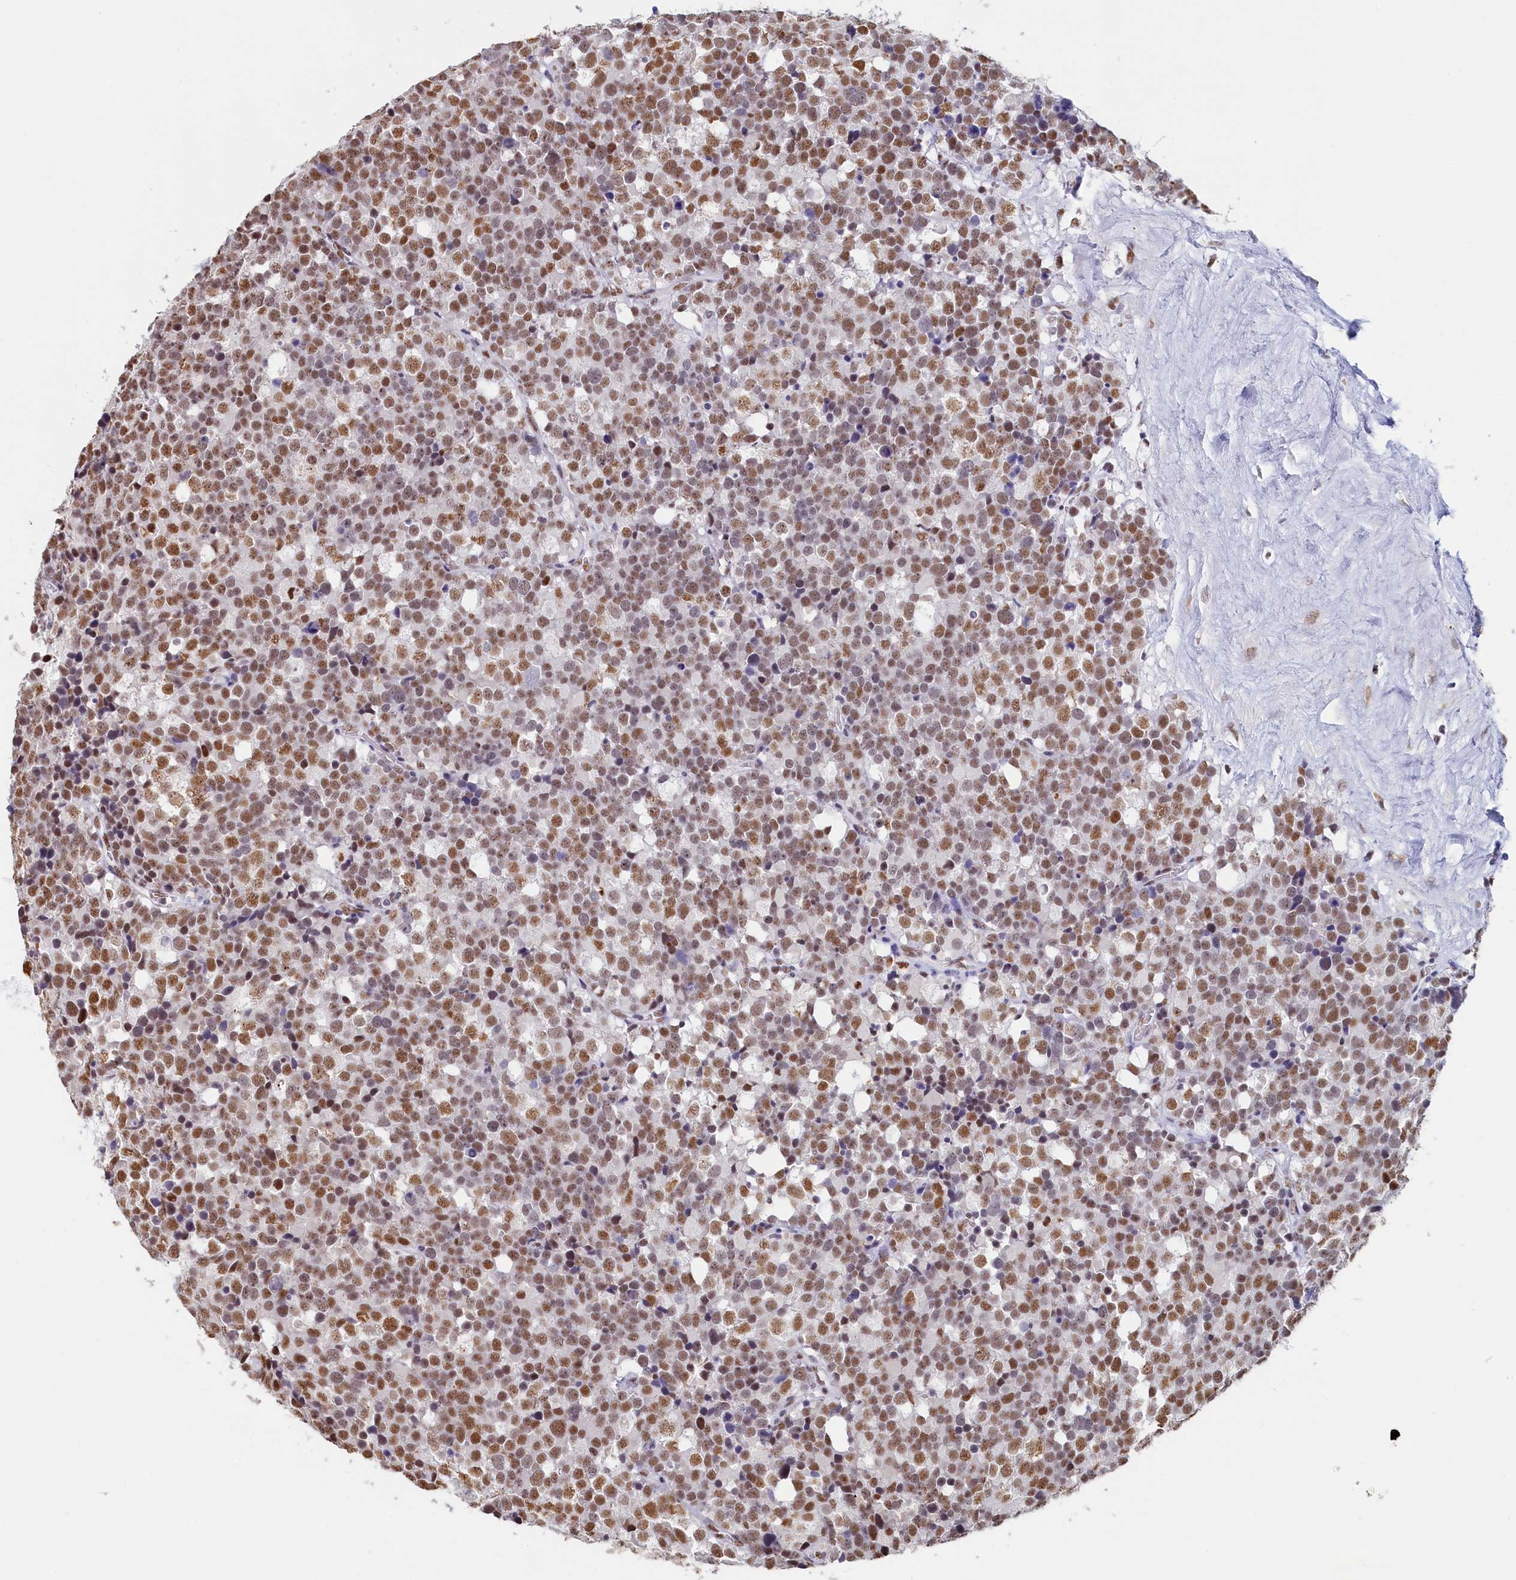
{"staining": {"intensity": "moderate", "quantity": ">75%", "location": "nuclear"}, "tissue": "testis cancer", "cell_type": "Tumor cells", "image_type": "cancer", "snomed": [{"axis": "morphology", "description": "Seminoma, NOS"}, {"axis": "topography", "description": "Testis"}], "caption": "Protein staining demonstrates moderate nuclear expression in about >75% of tumor cells in seminoma (testis). The staining is performed using DAB brown chromogen to label protein expression. The nuclei are counter-stained blue using hematoxylin.", "gene": "MOSPD3", "patient": {"sex": "male", "age": 71}}